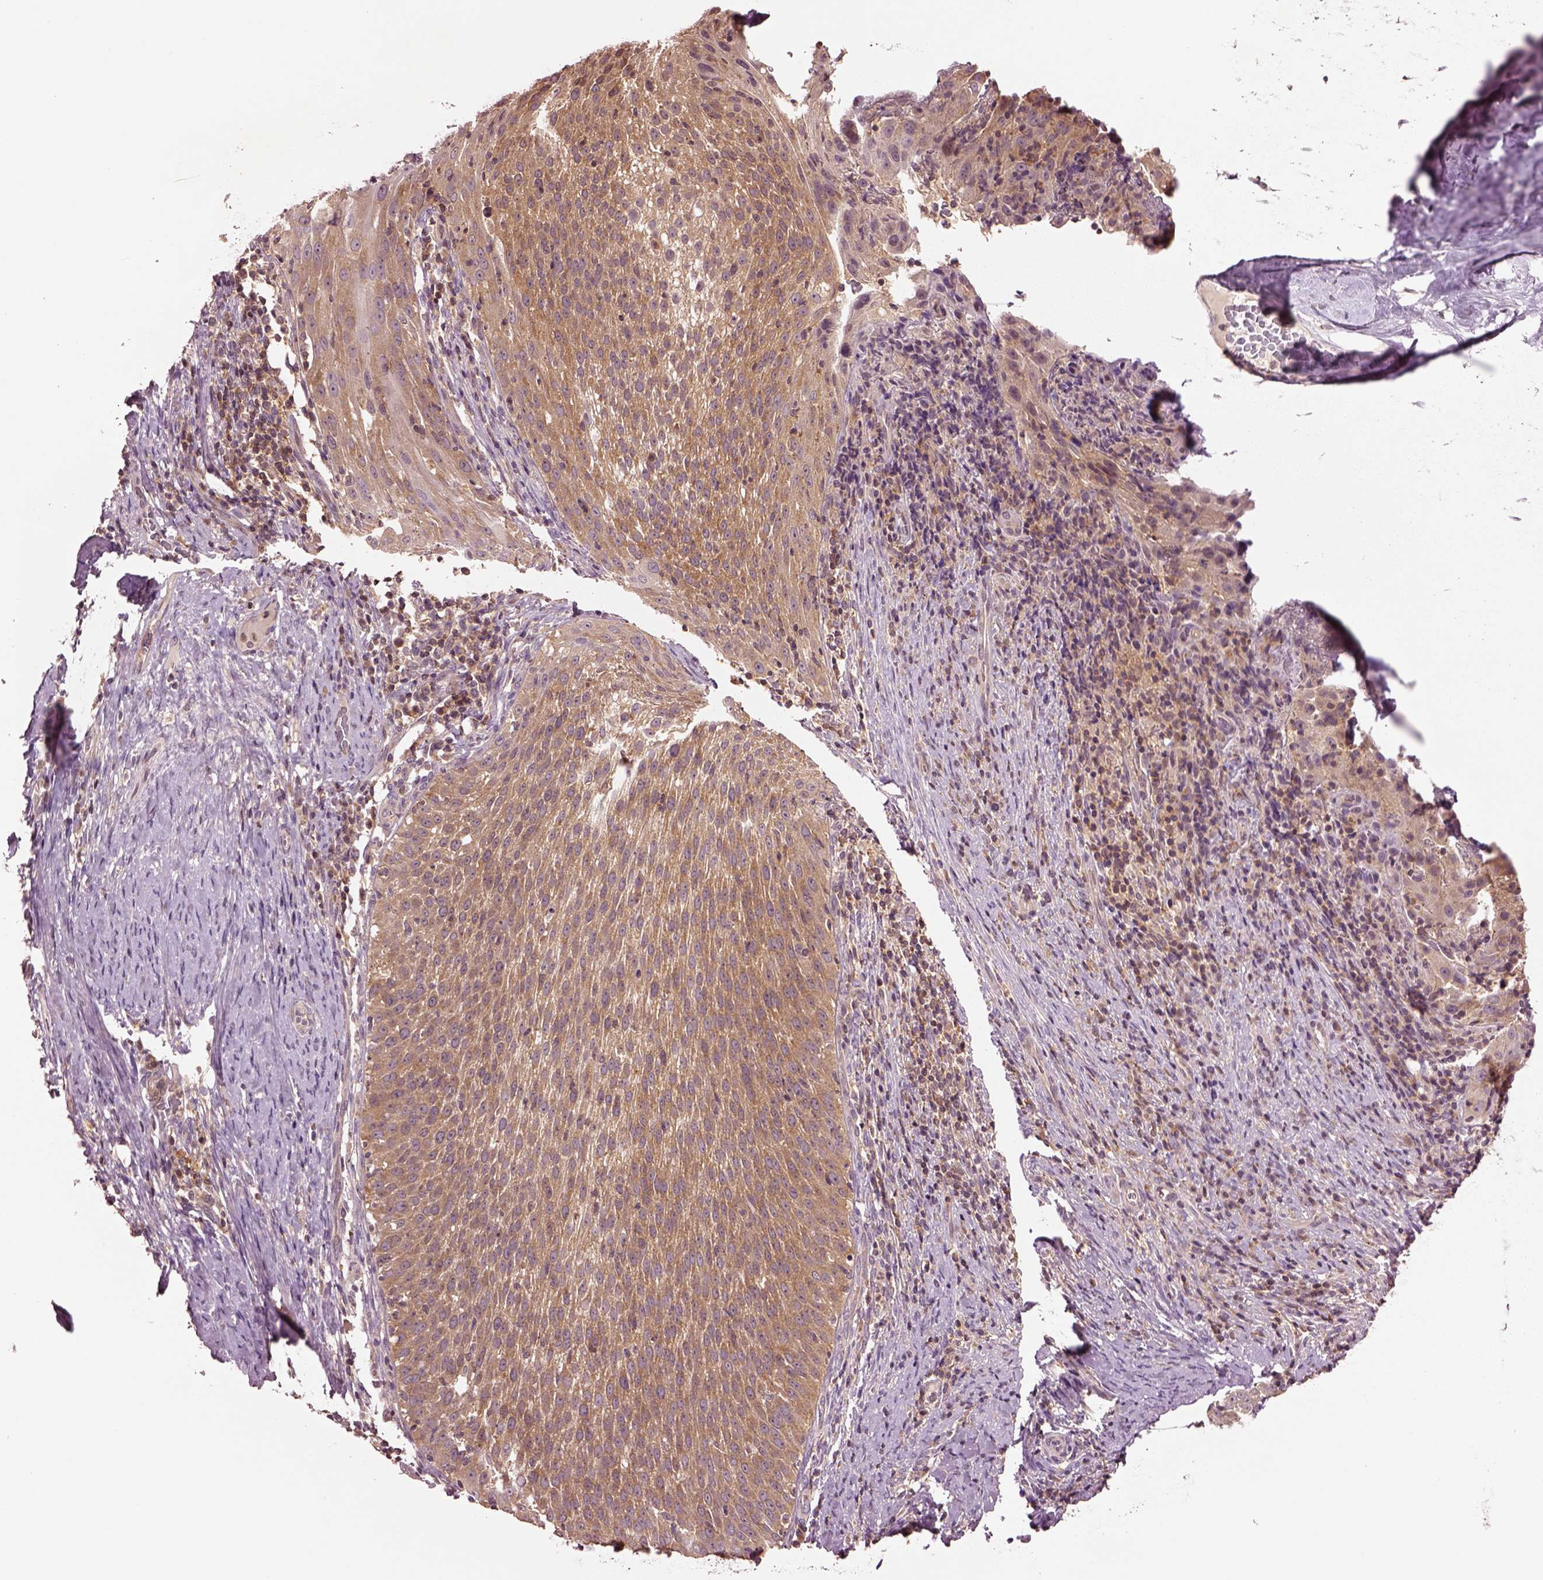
{"staining": {"intensity": "moderate", "quantity": ">75%", "location": "cytoplasmic/membranous"}, "tissue": "cervical cancer", "cell_type": "Tumor cells", "image_type": "cancer", "snomed": [{"axis": "morphology", "description": "Squamous cell carcinoma, NOS"}, {"axis": "topography", "description": "Cervix"}], "caption": "Immunohistochemistry (IHC) image of neoplastic tissue: human cervical cancer stained using immunohistochemistry (IHC) displays medium levels of moderate protein expression localized specifically in the cytoplasmic/membranous of tumor cells, appearing as a cytoplasmic/membranous brown color.", "gene": "MTHFS", "patient": {"sex": "female", "age": 51}}